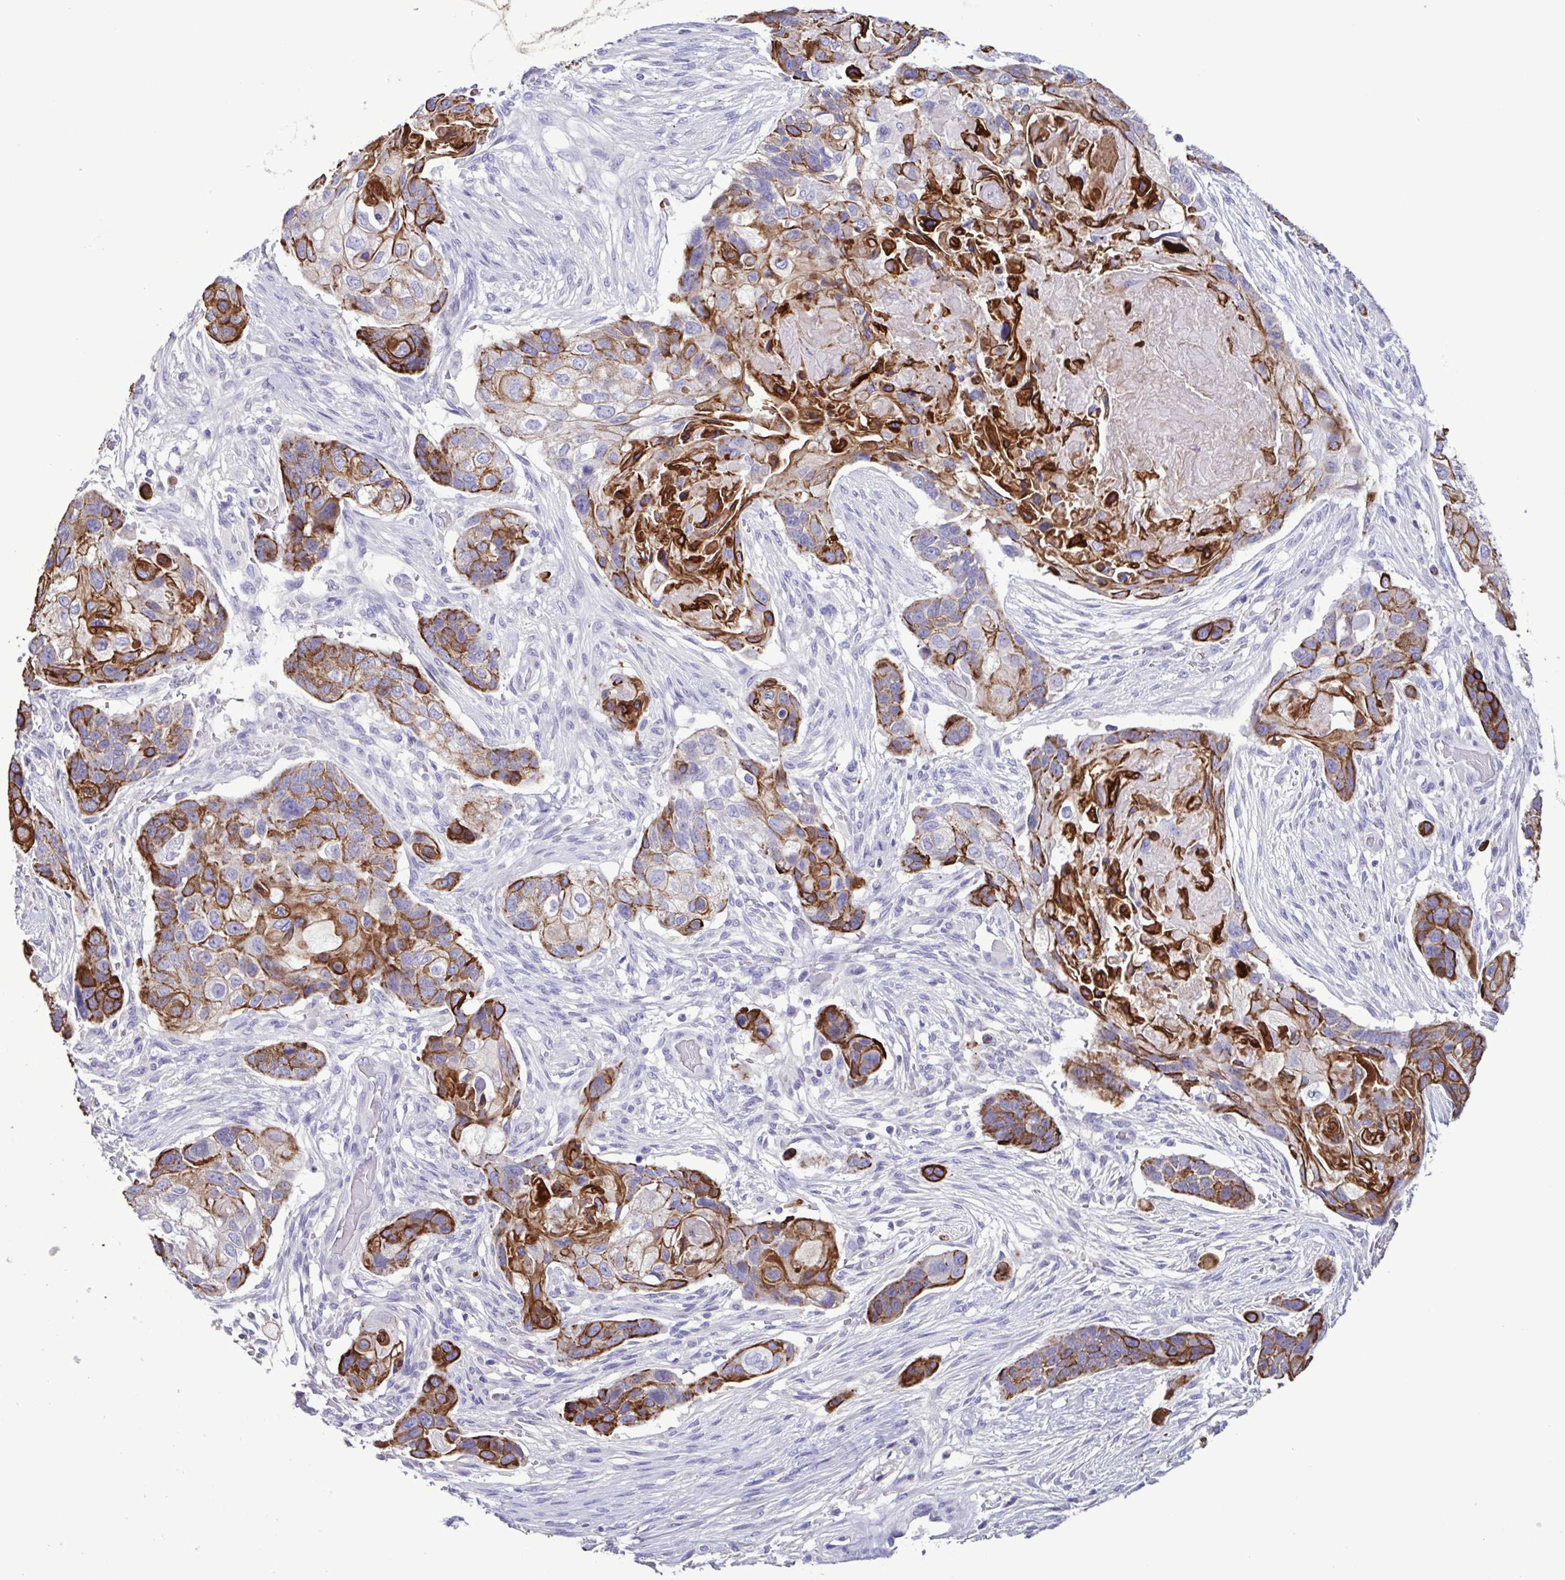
{"staining": {"intensity": "strong", "quantity": "25%-75%", "location": "cytoplasmic/membranous"}, "tissue": "lung cancer", "cell_type": "Tumor cells", "image_type": "cancer", "snomed": [{"axis": "morphology", "description": "Squamous cell carcinoma, NOS"}, {"axis": "topography", "description": "Lung"}], "caption": "A photomicrograph of squamous cell carcinoma (lung) stained for a protein shows strong cytoplasmic/membranous brown staining in tumor cells.", "gene": "PLA2G4E", "patient": {"sex": "male", "age": 69}}